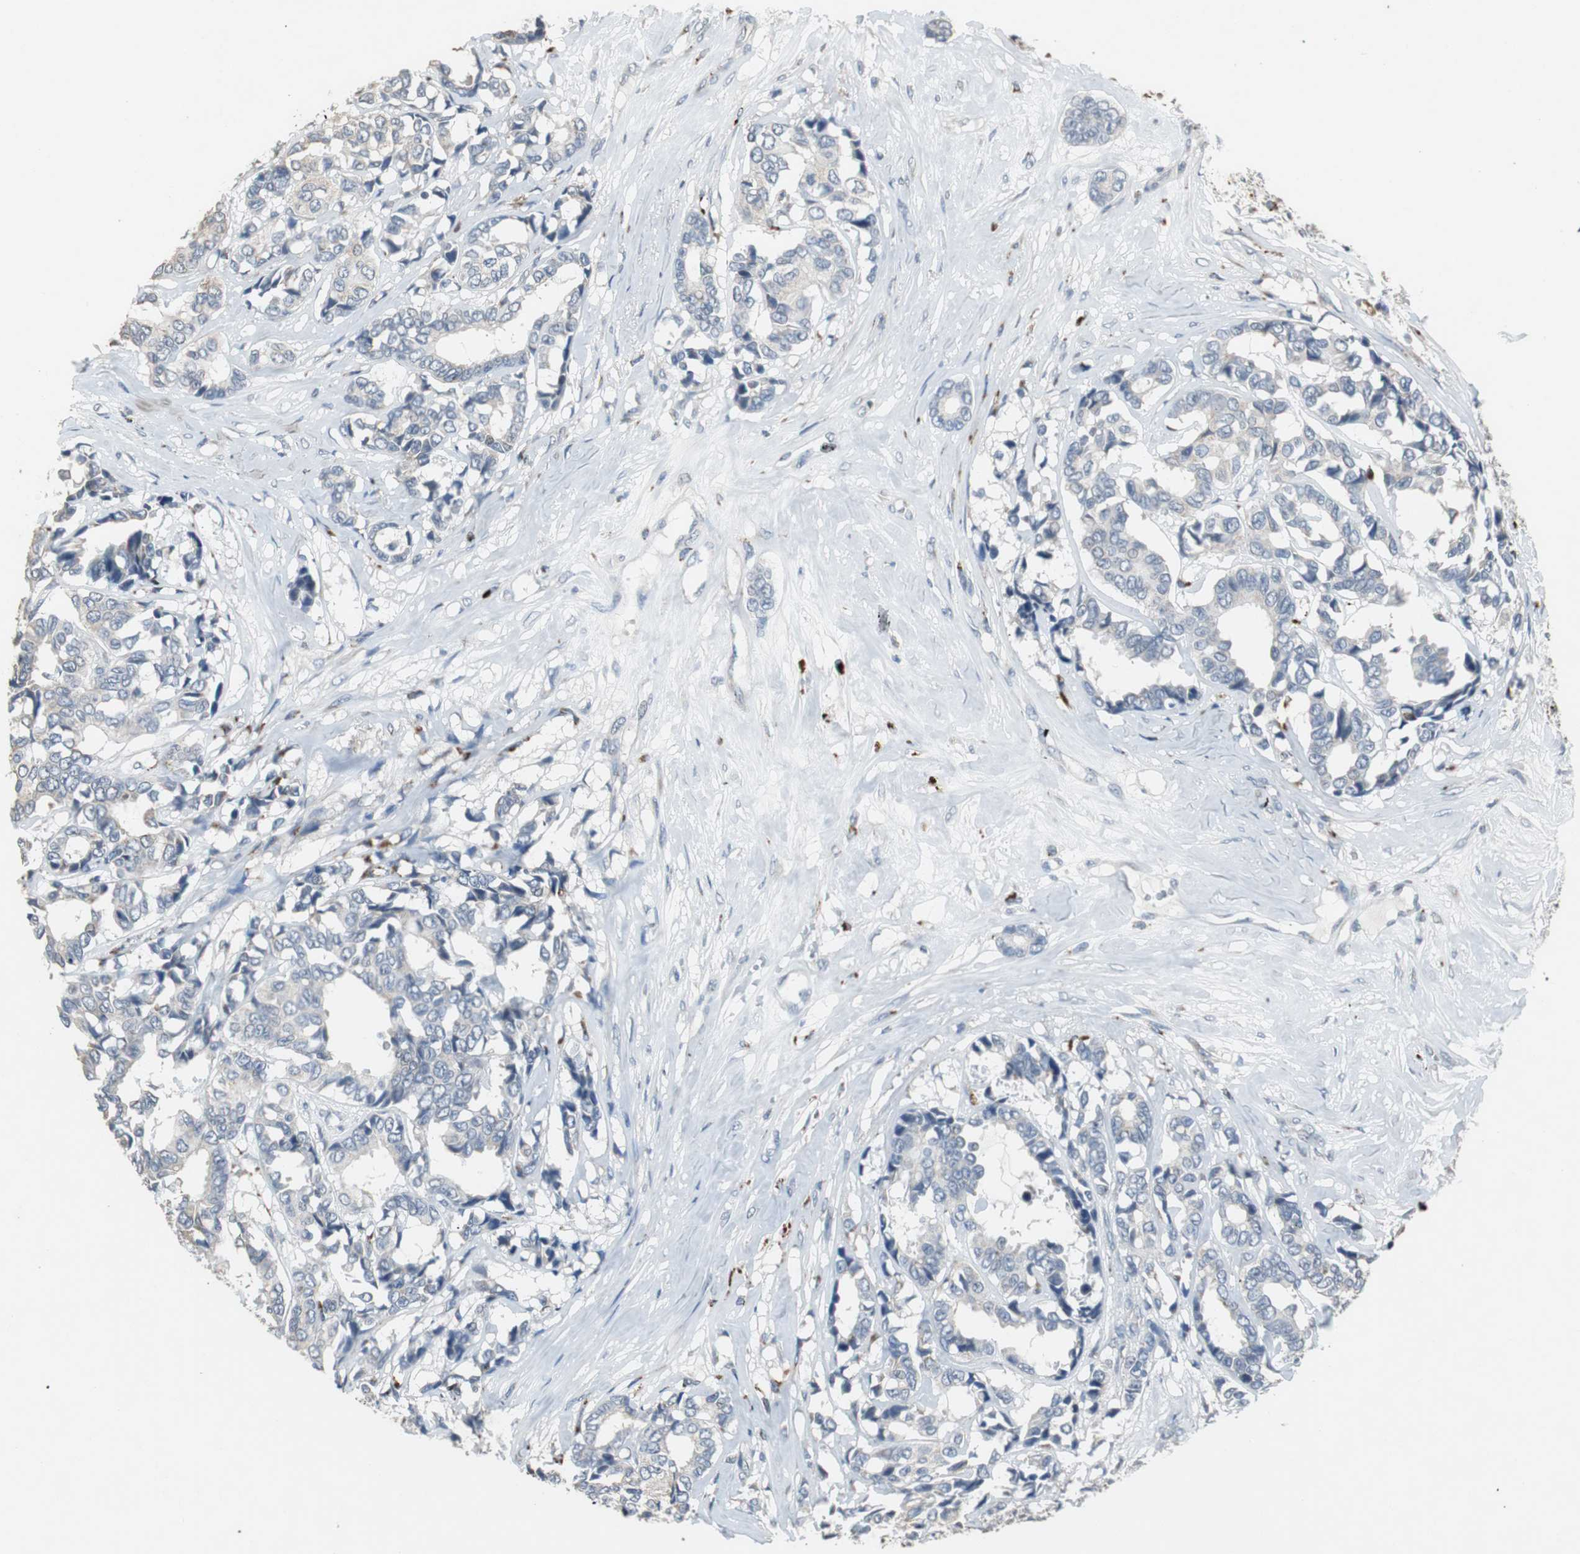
{"staining": {"intensity": "weak", "quantity": "<25%", "location": "cytoplasmic/membranous"}, "tissue": "breast cancer", "cell_type": "Tumor cells", "image_type": "cancer", "snomed": [{"axis": "morphology", "description": "Duct carcinoma"}, {"axis": "topography", "description": "Breast"}], "caption": "Breast cancer (intraductal carcinoma) stained for a protein using immunohistochemistry reveals no expression tumor cells.", "gene": "PCYT1B", "patient": {"sex": "female", "age": 87}}